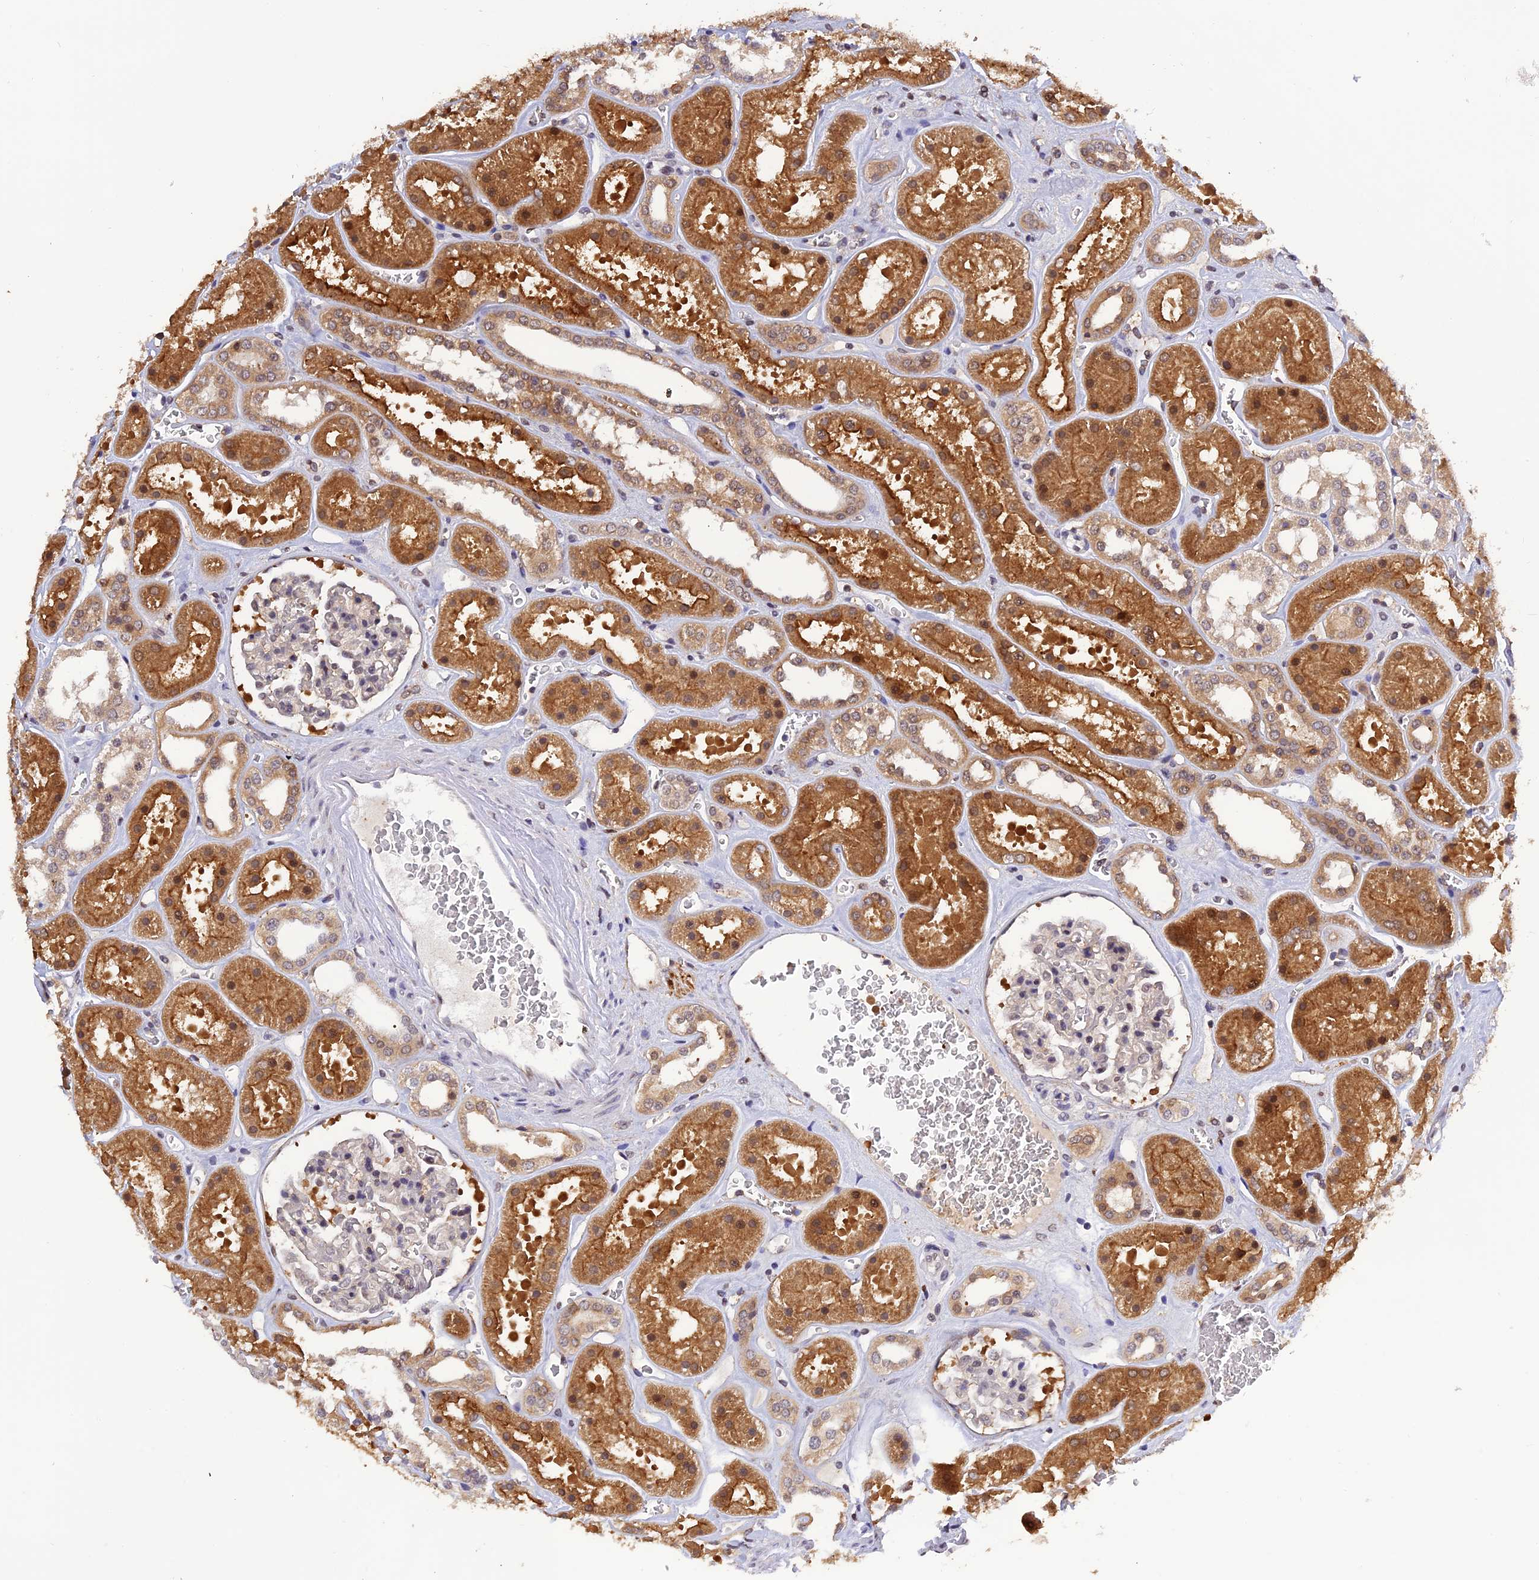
{"staining": {"intensity": "negative", "quantity": "none", "location": "none"}, "tissue": "kidney", "cell_type": "Cells in glomeruli", "image_type": "normal", "snomed": [{"axis": "morphology", "description": "Normal tissue, NOS"}, {"axis": "topography", "description": "Kidney"}], "caption": "High power microscopy image of an immunohistochemistry micrograph of normal kidney, revealing no significant positivity in cells in glomeruli.", "gene": "MNS1", "patient": {"sex": "female", "age": 41}}